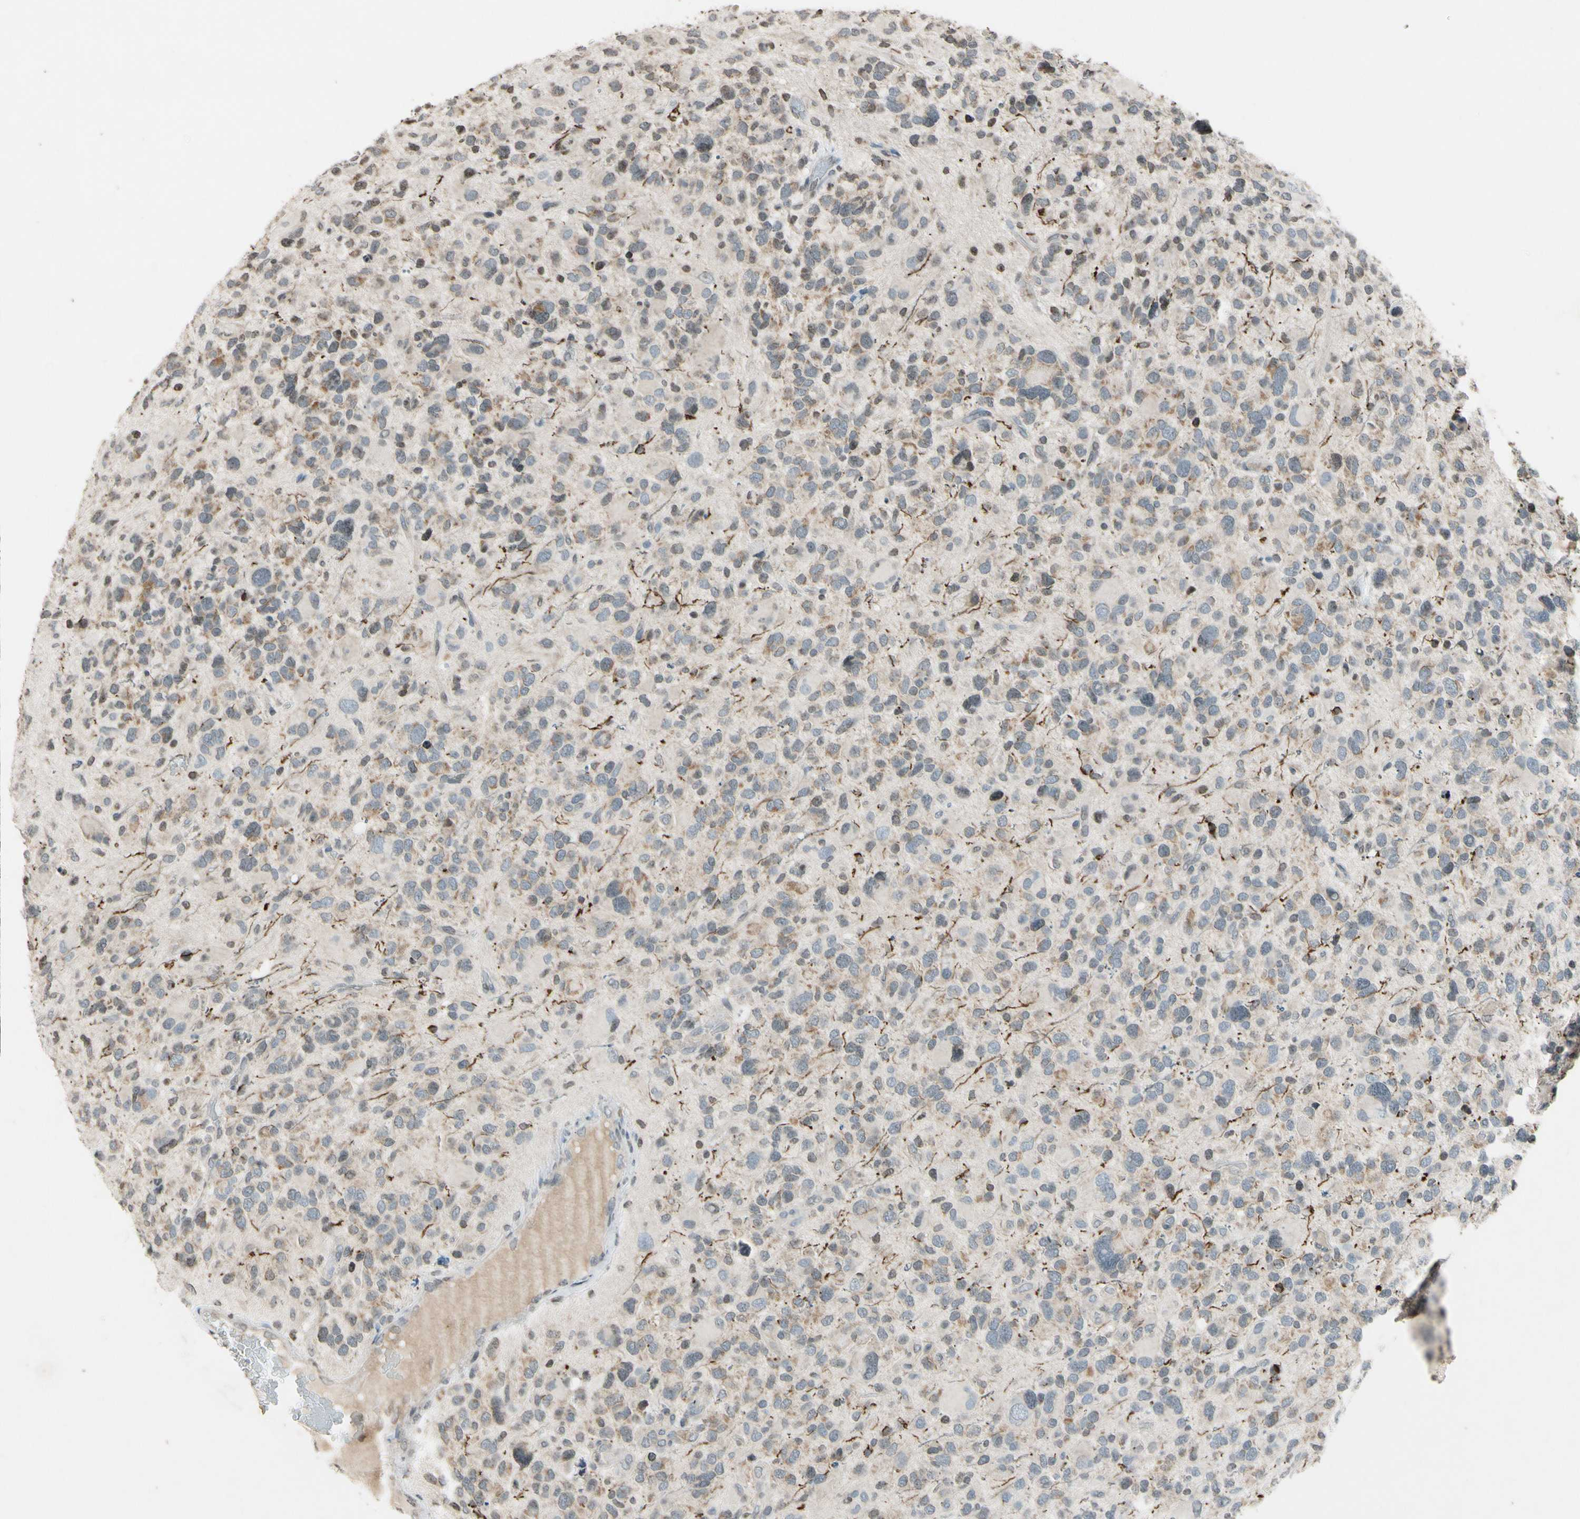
{"staining": {"intensity": "weak", "quantity": ">75%", "location": "cytoplasmic/membranous"}, "tissue": "glioma", "cell_type": "Tumor cells", "image_type": "cancer", "snomed": [{"axis": "morphology", "description": "Glioma, malignant, High grade"}, {"axis": "topography", "description": "Brain"}], "caption": "IHC micrograph of neoplastic tissue: human malignant high-grade glioma stained using immunohistochemistry exhibits low levels of weak protein expression localized specifically in the cytoplasmic/membranous of tumor cells, appearing as a cytoplasmic/membranous brown color.", "gene": "CLDN11", "patient": {"sex": "male", "age": 48}}